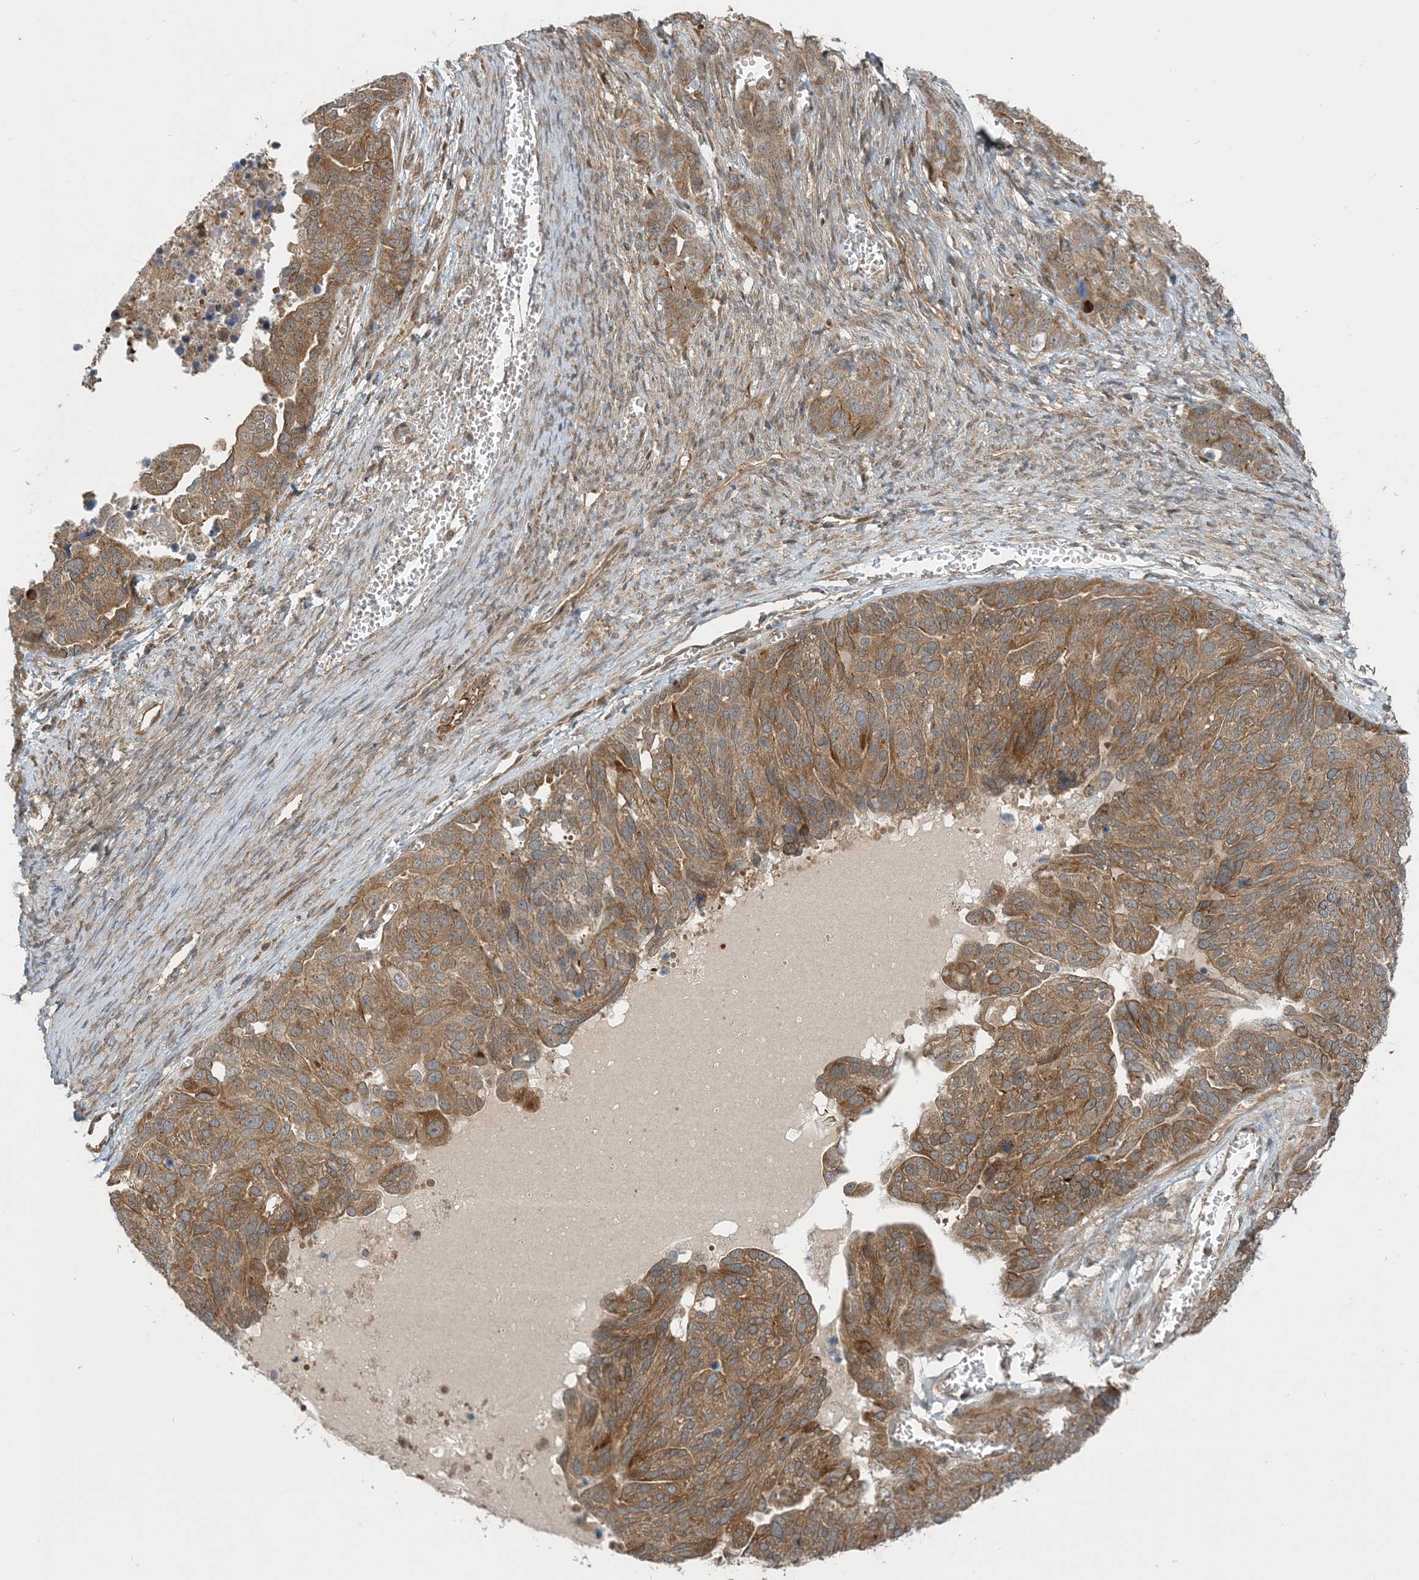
{"staining": {"intensity": "moderate", "quantity": ">75%", "location": "cytoplasmic/membranous"}, "tissue": "ovarian cancer", "cell_type": "Tumor cells", "image_type": "cancer", "snomed": [{"axis": "morphology", "description": "Cystadenocarcinoma, serous, NOS"}, {"axis": "topography", "description": "Ovary"}], "caption": "DAB immunohistochemical staining of serous cystadenocarcinoma (ovarian) displays moderate cytoplasmic/membranous protein expression in about >75% of tumor cells.", "gene": "ZBTB3", "patient": {"sex": "female", "age": 44}}